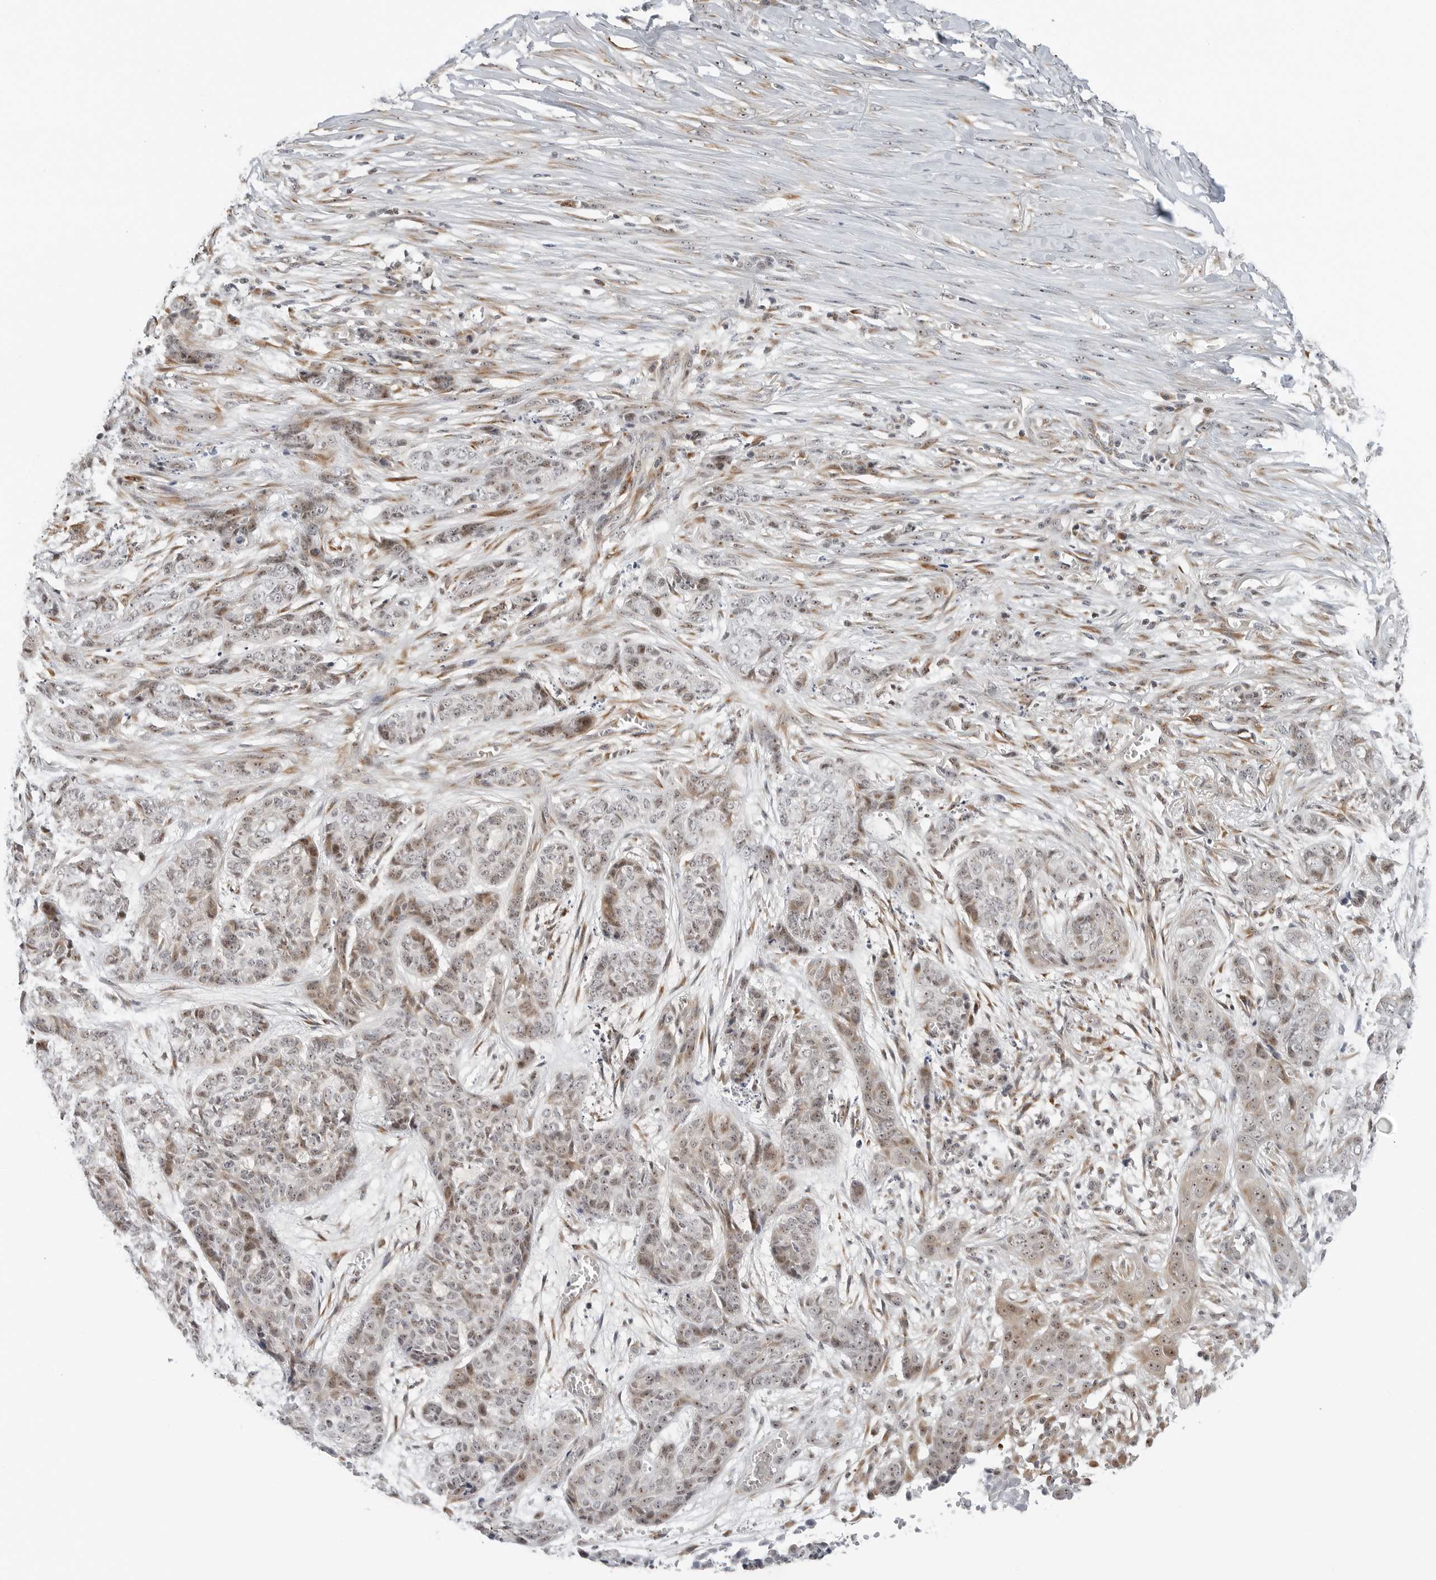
{"staining": {"intensity": "weak", "quantity": "25%-75%", "location": "cytoplasmic/membranous,nuclear"}, "tissue": "skin cancer", "cell_type": "Tumor cells", "image_type": "cancer", "snomed": [{"axis": "morphology", "description": "Basal cell carcinoma"}, {"axis": "topography", "description": "Skin"}], "caption": "Tumor cells display low levels of weak cytoplasmic/membranous and nuclear staining in about 25%-75% of cells in human skin cancer.", "gene": "RIMKLA", "patient": {"sex": "female", "age": 64}}